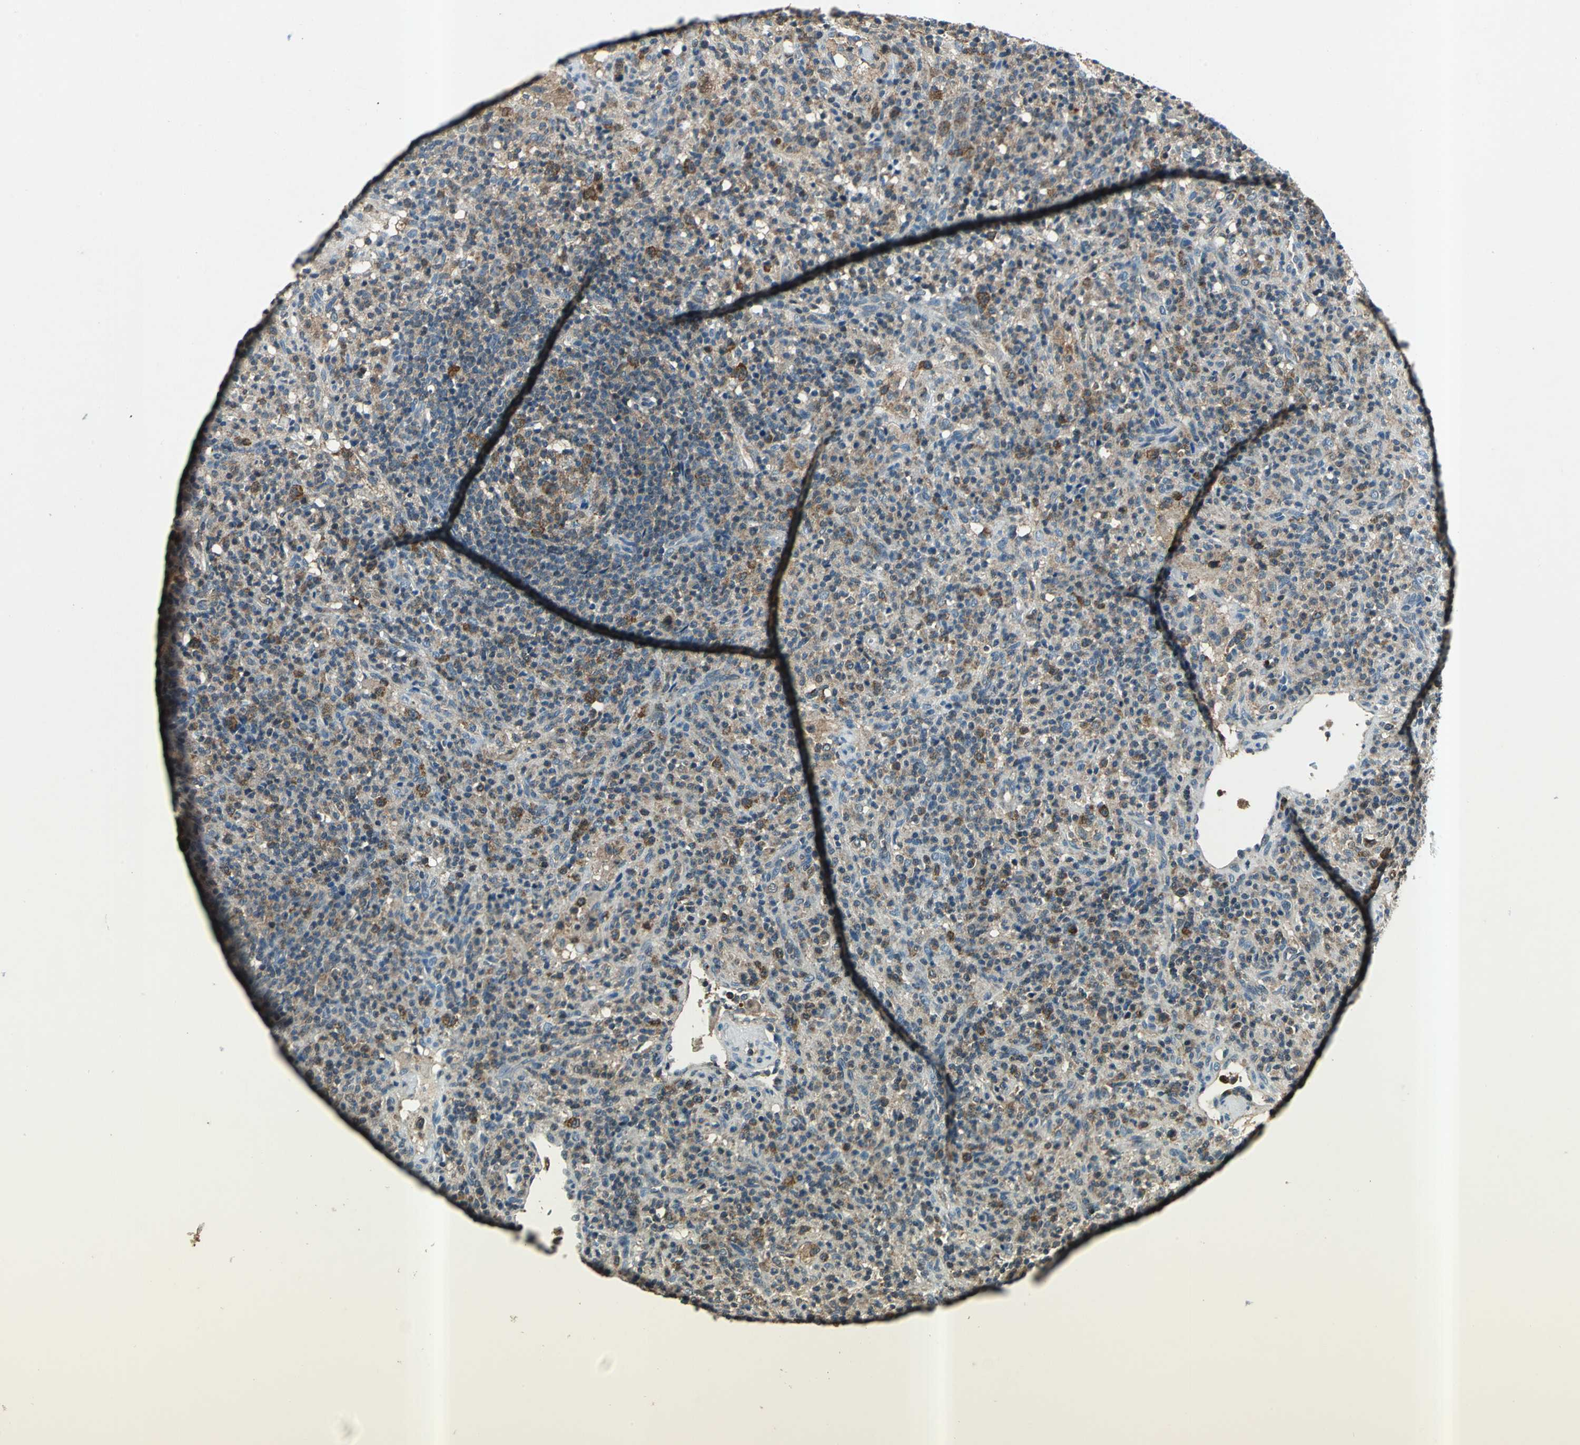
{"staining": {"intensity": "moderate", "quantity": "25%-75%", "location": "cytoplasmic/membranous"}, "tissue": "lymphoma", "cell_type": "Tumor cells", "image_type": "cancer", "snomed": [{"axis": "morphology", "description": "Hodgkin's disease, NOS"}, {"axis": "topography", "description": "Lymph node"}], "caption": "Immunohistochemistry histopathology image of neoplastic tissue: Hodgkin's disease stained using IHC reveals medium levels of moderate protein expression localized specifically in the cytoplasmic/membranous of tumor cells, appearing as a cytoplasmic/membranous brown color.", "gene": "AHSA1", "patient": {"sex": "male", "age": 65}}